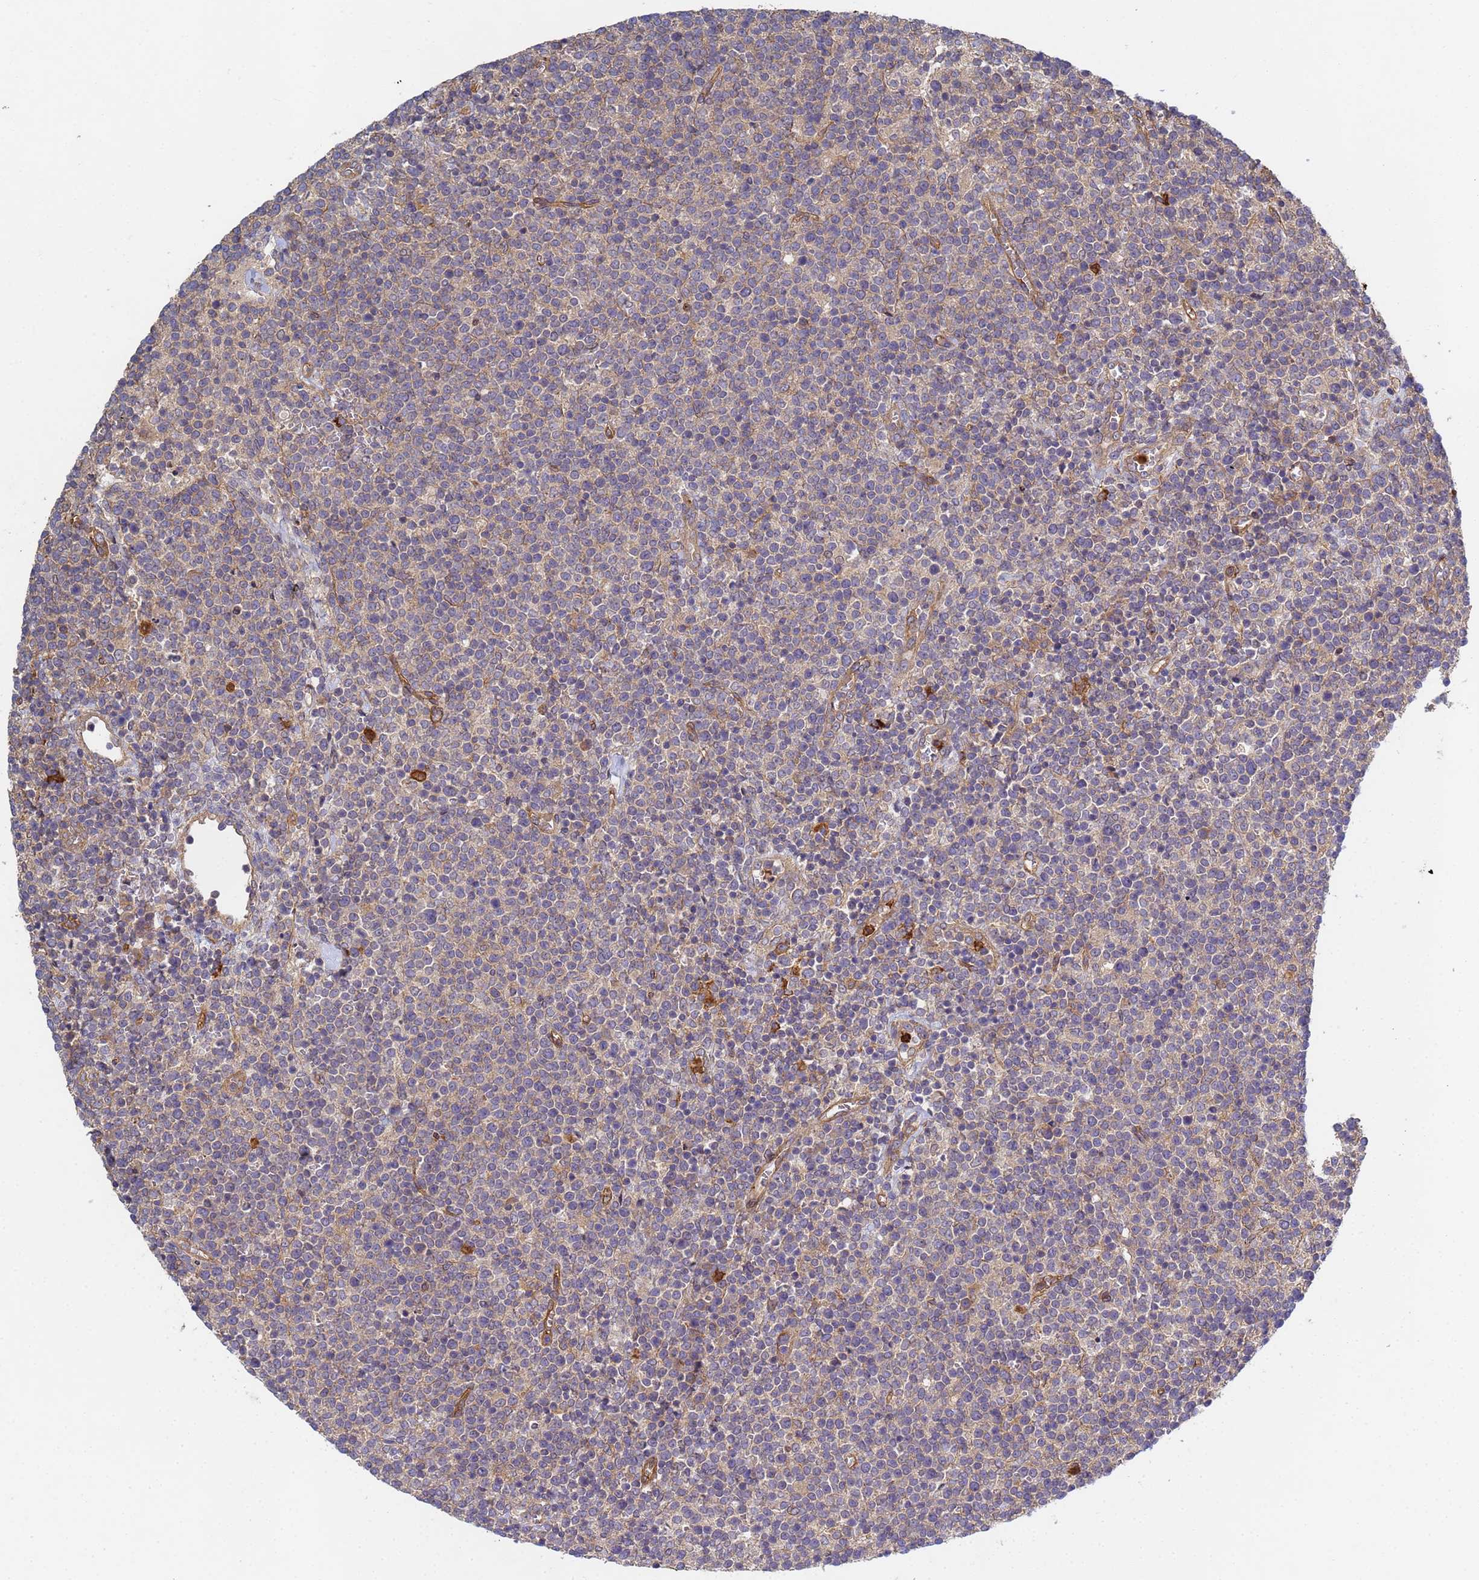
{"staining": {"intensity": "weak", "quantity": "<25%", "location": "cytoplasmic/membranous"}, "tissue": "lymphoma", "cell_type": "Tumor cells", "image_type": "cancer", "snomed": [{"axis": "morphology", "description": "Malignant lymphoma, non-Hodgkin's type, High grade"}, {"axis": "topography", "description": "Lymph node"}], "caption": "DAB (3,3'-diaminobenzidine) immunohistochemical staining of human high-grade malignant lymphoma, non-Hodgkin's type demonstrates no significant staining in tumor cells.", "gene": "C8orf34", "patient": {"sex": "male", "age": 61}}